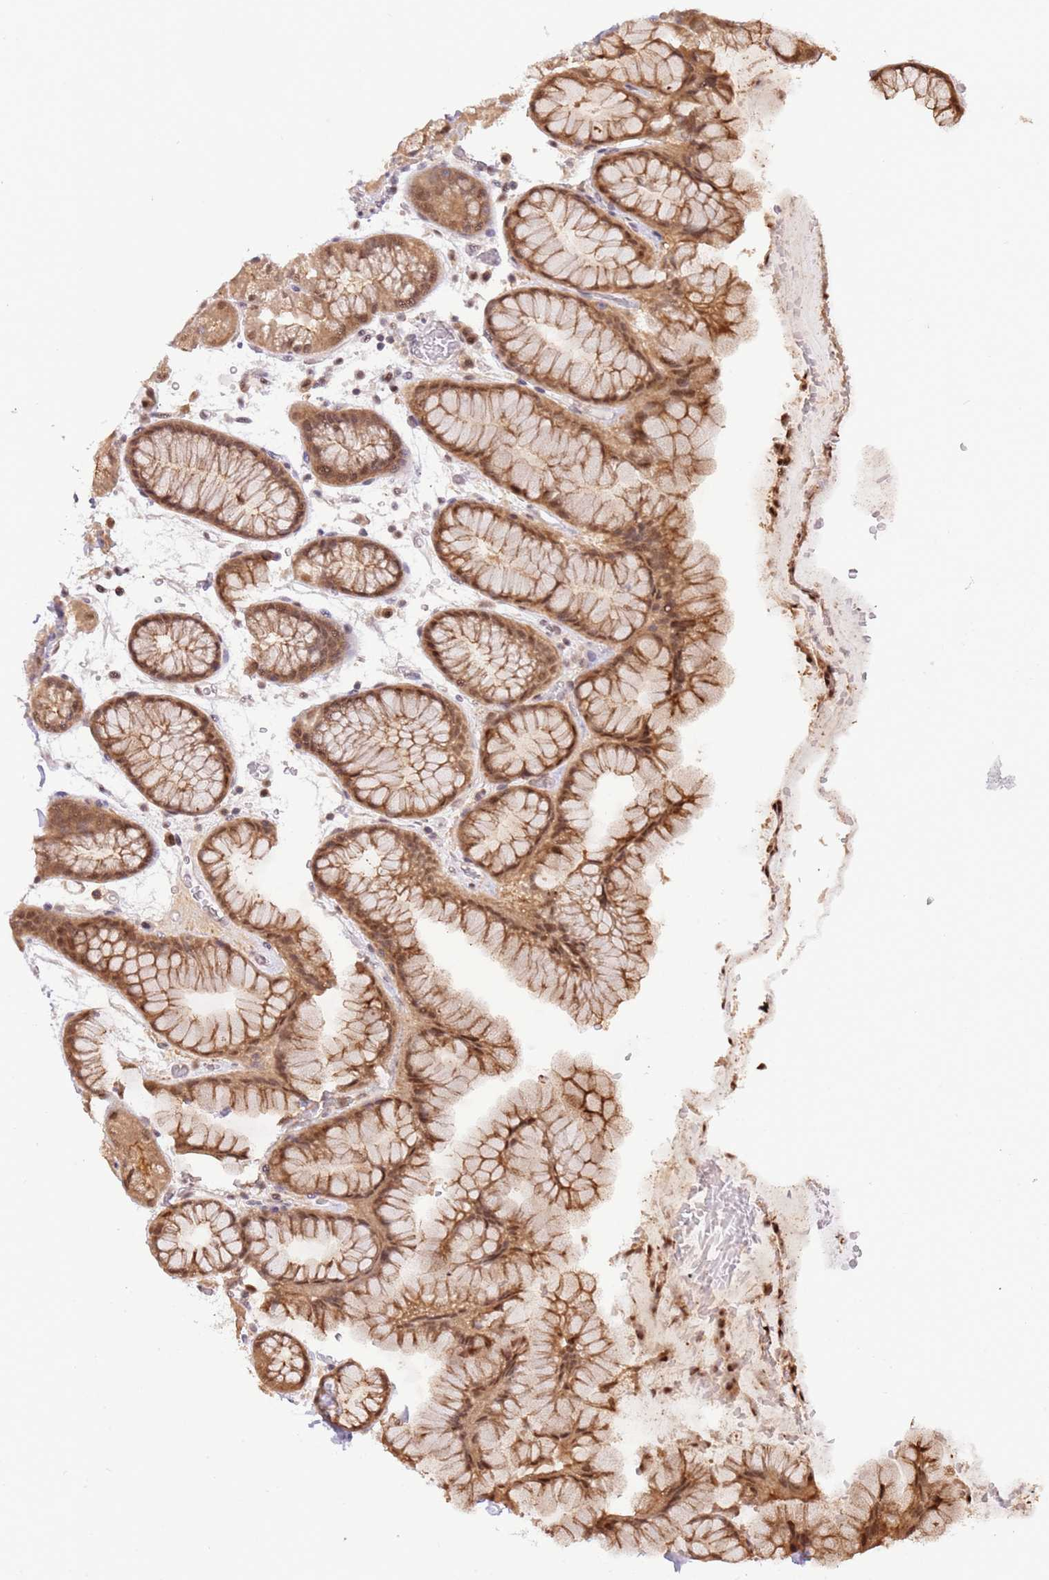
{"staining": {"intensity": "moderate", "quantity": ">75%", "location": "cytoplasmic/membranous,nuclear"}, "tissue": "stomach", "cell_type": "Glandular cells", "image_type": "normal", "snomed": [{"axis": "morphology", "description": "Normal tissue, NOS"}, {"axis": "topography", "description": "Stomach, upper"}, {"axis": "topography", "description": "Stomach, lower"}], "caption": "A micrograph of stomach stained for a protein reveals moderate cytoplasmic/membranous,nuclear brown staining in glandular cells. The protein of interest is shown in brown color, while the nuclei are stained blue.", "gene": "PLSCR5", "patient": {"sex": "male", "age": 67}}